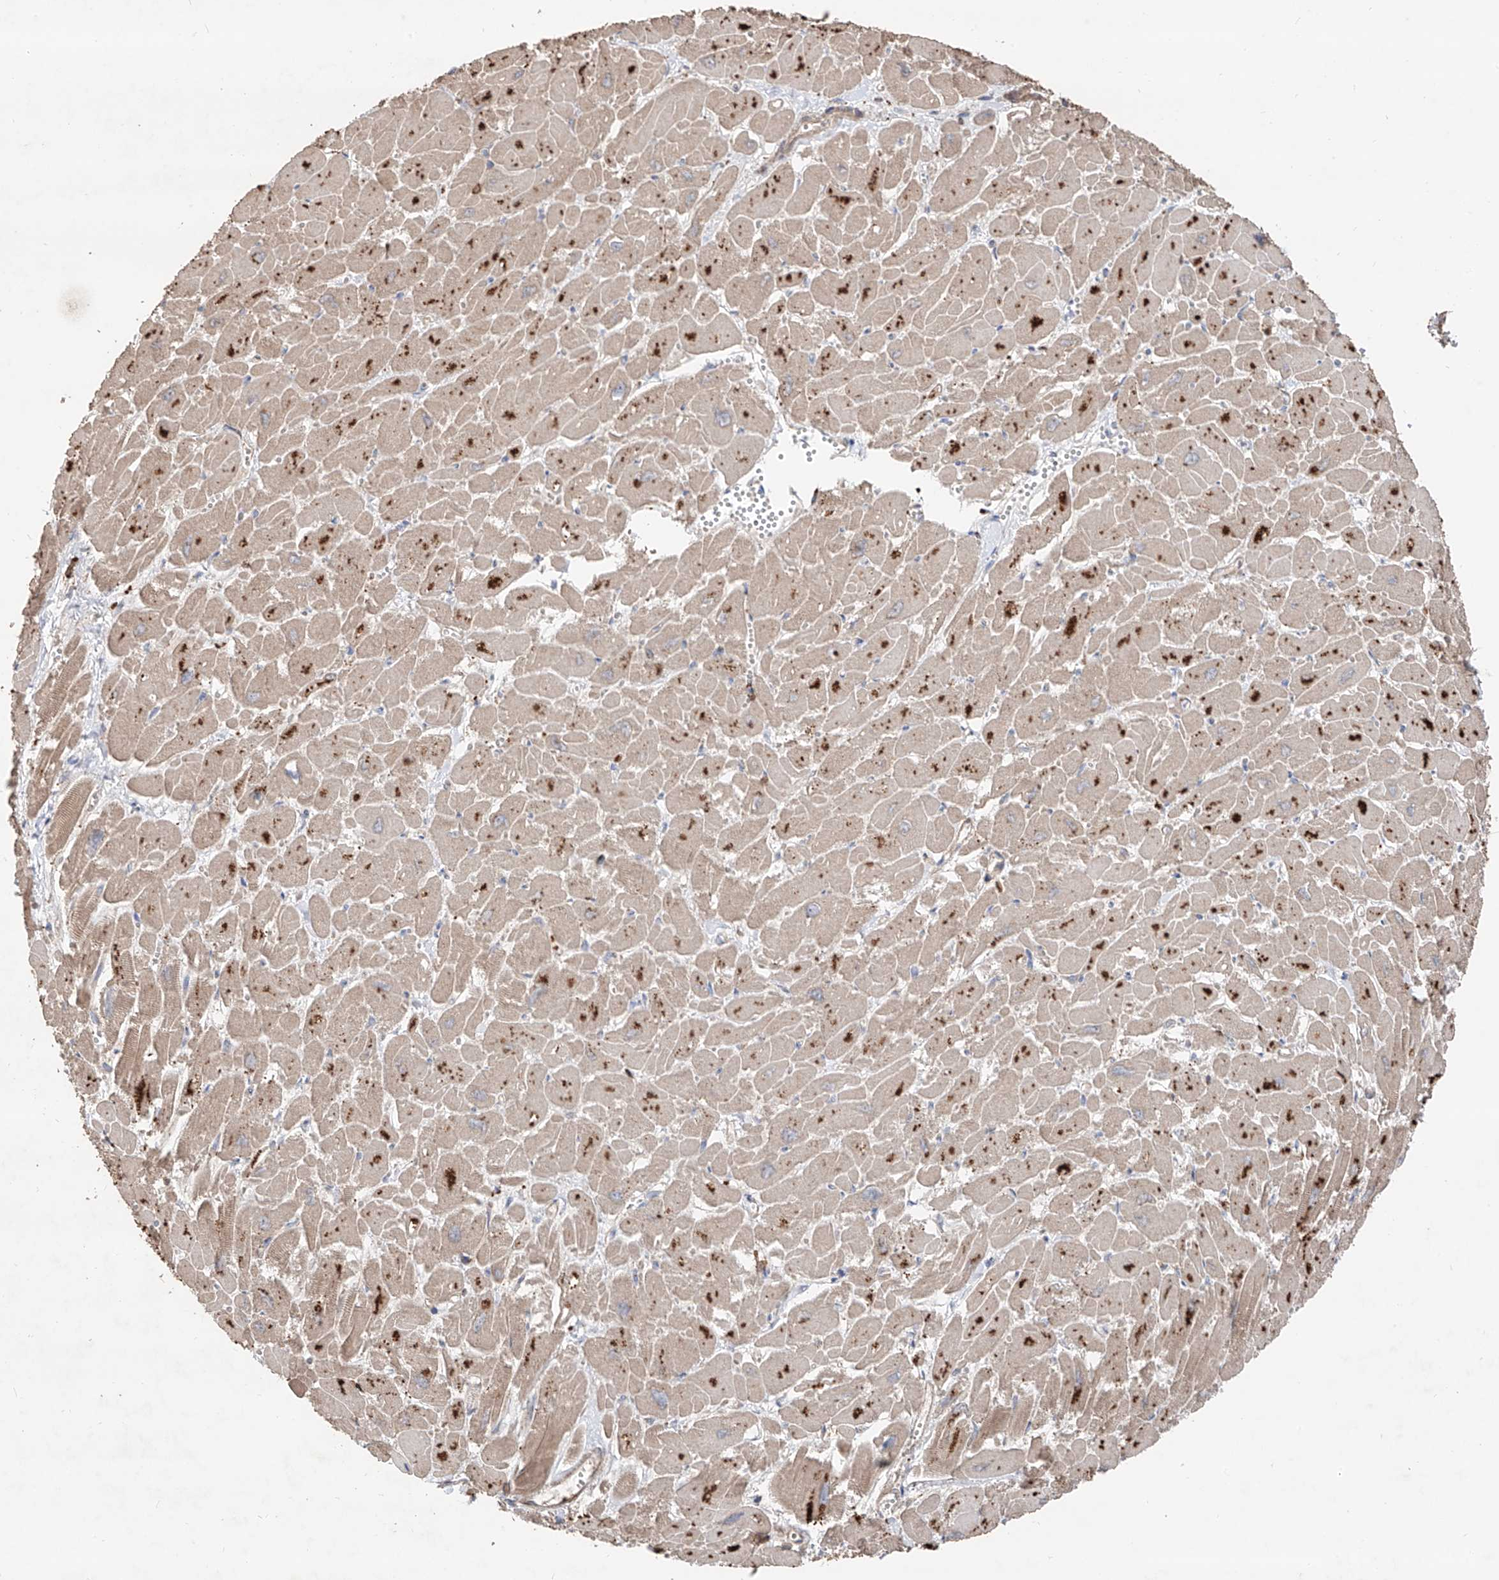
{"staining": {"intensity": "weak", "quantity": ">75%", "location": "cytoplasmic/membranous"}, "tissue": "heart muscle", "cell_type": "Cardiomyocytes", "image_type": "normal", "snomed": [{"axis": "morphology", "description": "Normal tissue, NOS"}, {"axis": "topography", "description": "Heart"}], "caption": "Immunohistochemical staining of normal human heart muscle shows weak cytoplasmic/membranous protein positivity in approximately >75% of cardiomyocytes. Nuclei are stained in blue.", "gene": "EDN1", "patient": {"sex": "male", "age": 54}}